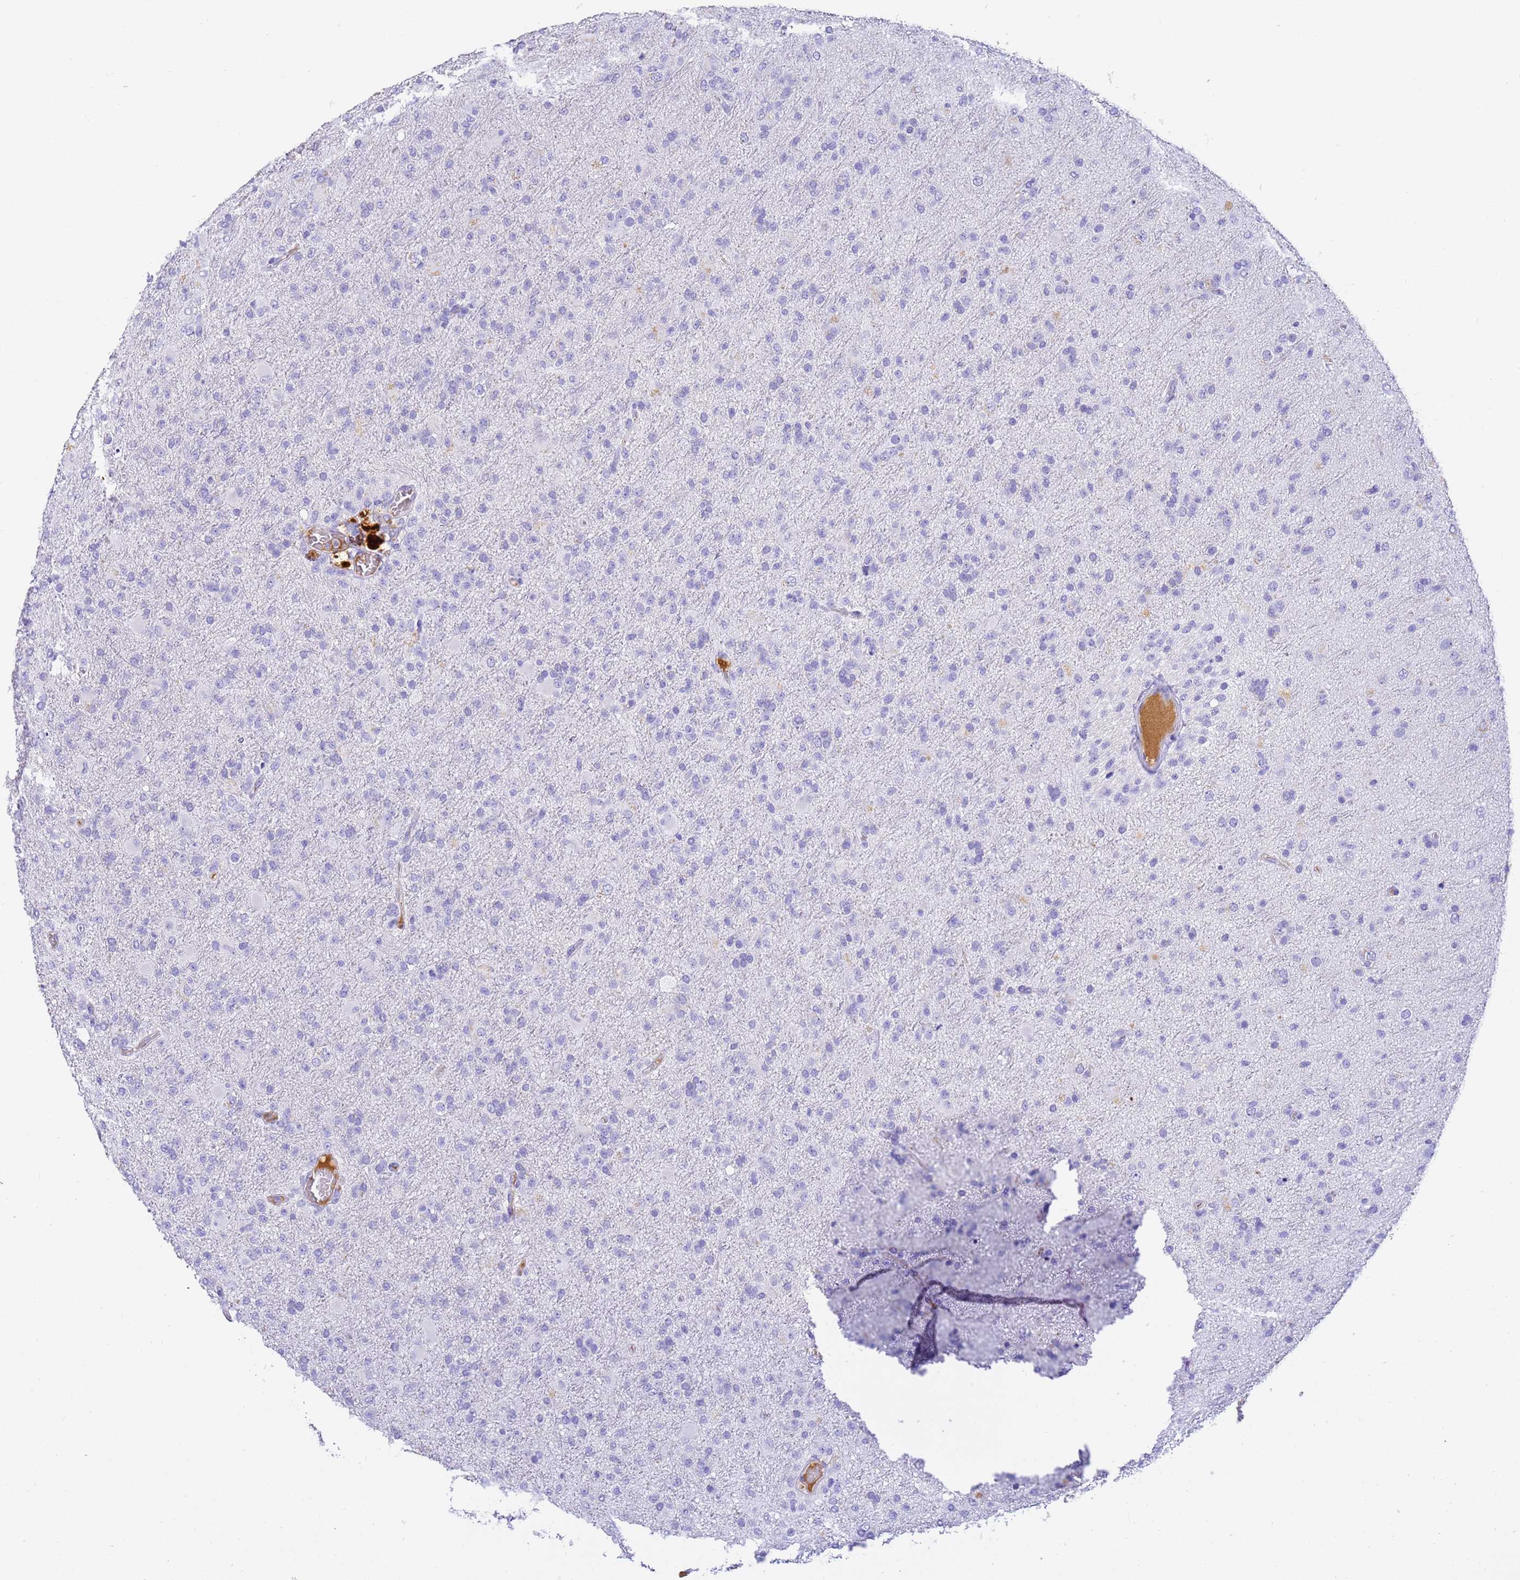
{"staining": {"intensity": "negative", "quantity": "none", "location": "none"}, "tissue": "glioma", "cell_type": "Tumor cells", "image_type": "cancer", "snomed": [{"axis": "morphology", "description": "Glioma, malignant, Low grade"}, {"axis": "topography", "description": "Brain"}], "caption": "This is an immunohistochemistry (IHC) image of malignant glioma (low-grade). There is no positivity in tumor cells.", "gene": "CFHR2", "patient": {"sex": "male", "age": 65}}